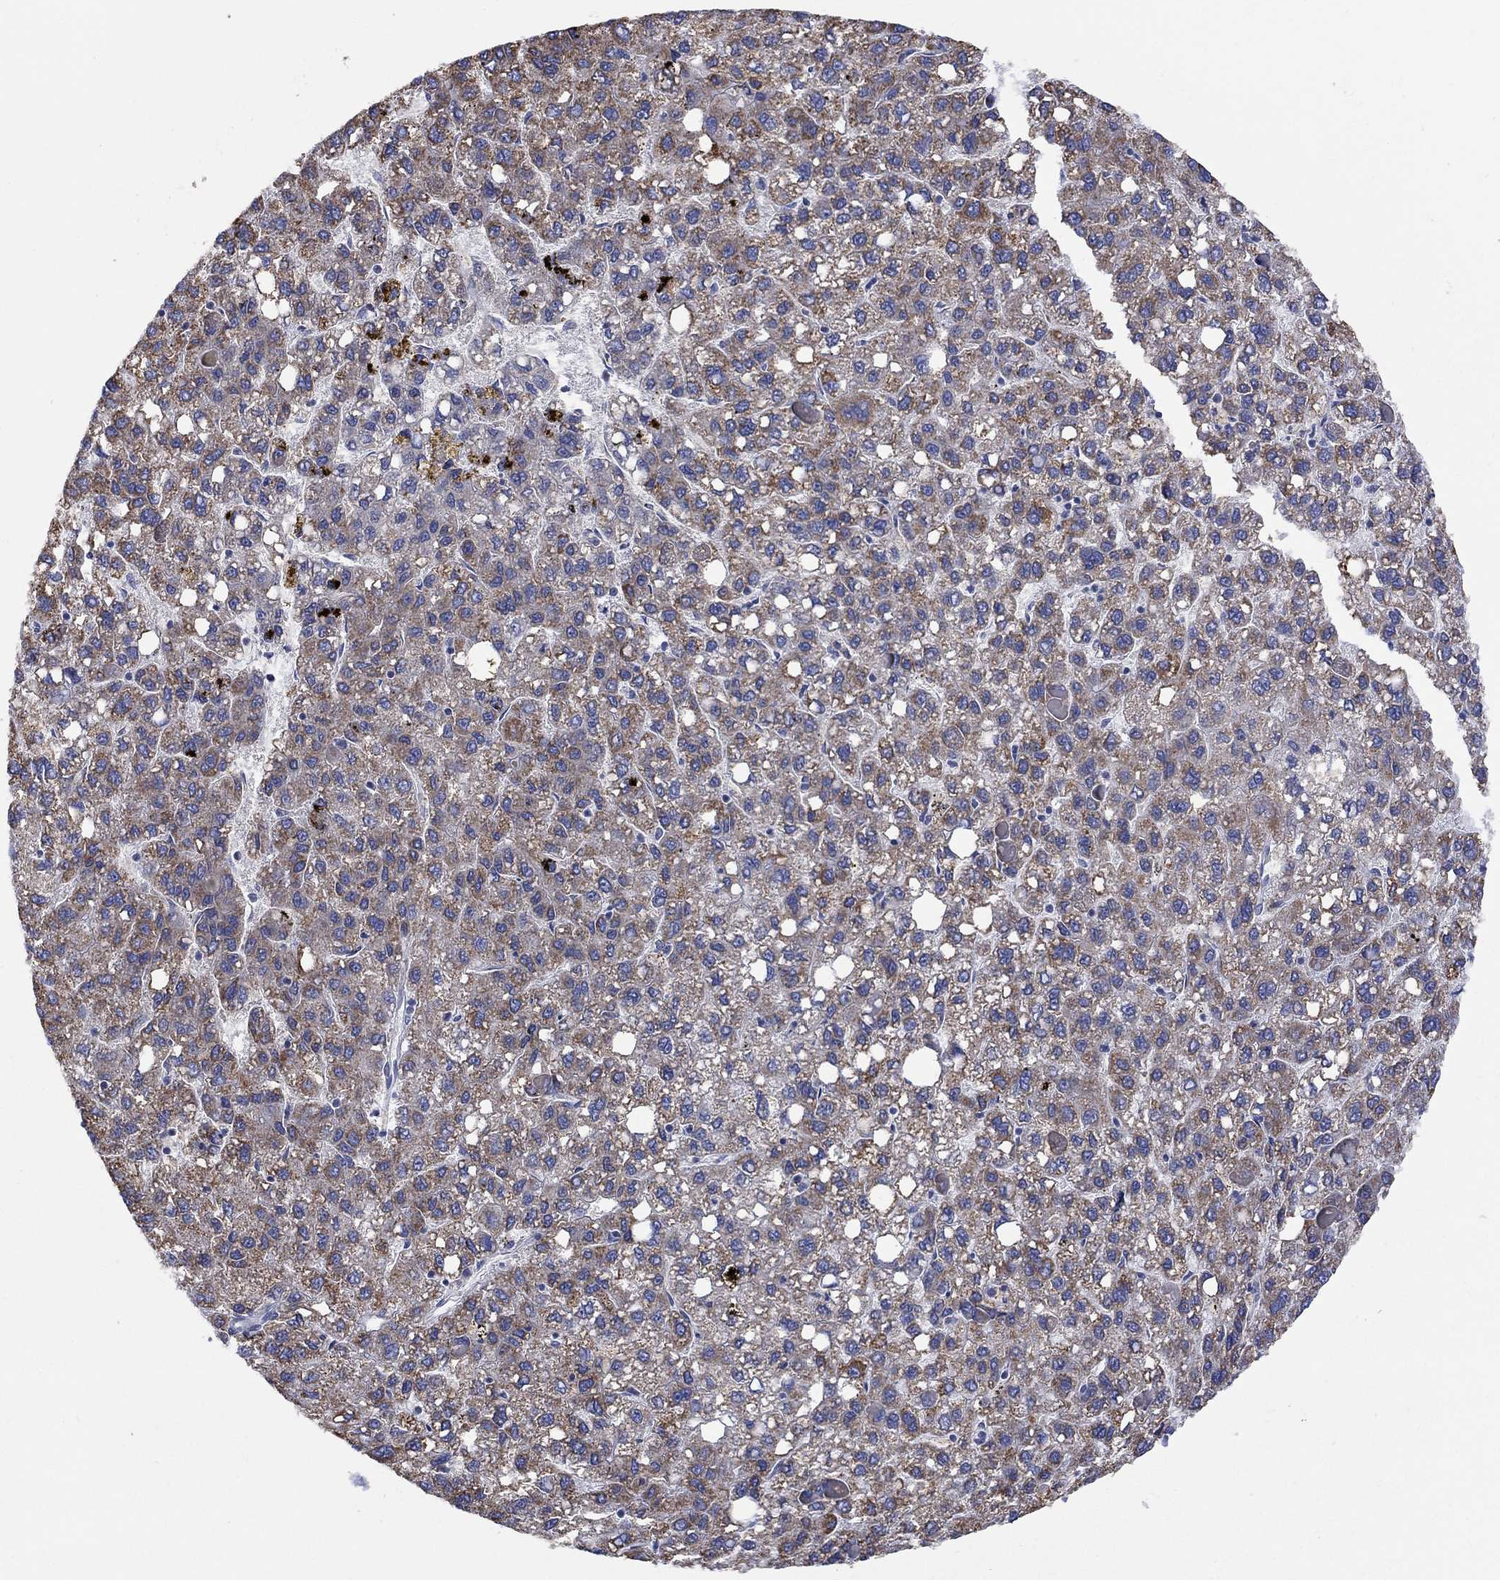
{"staining": {"intensity": "moderate", "quantity": ">75%", "location": "cytoplasmic/membranous"}, "tissue": "liver cancer", "cell_type": "Tumor cells", "image_type": "cancer", "snomed": [{"axis": "morphology", "description": "Carcinoma, Hepatocellular, NOS"}, {"axis": "topography", "description": "Liver"}], "caption": "Tumor cells show medium levels of moderate cytoplasmic/membranous positivity in approximately >75% of cells in human liver cancer. Immunohistochemistry (ihc) stains the protein of interest in brown and the nuclei are stained blue.", "gene": "CLVS1", "patient": {"sex": "female", "age": 82}}